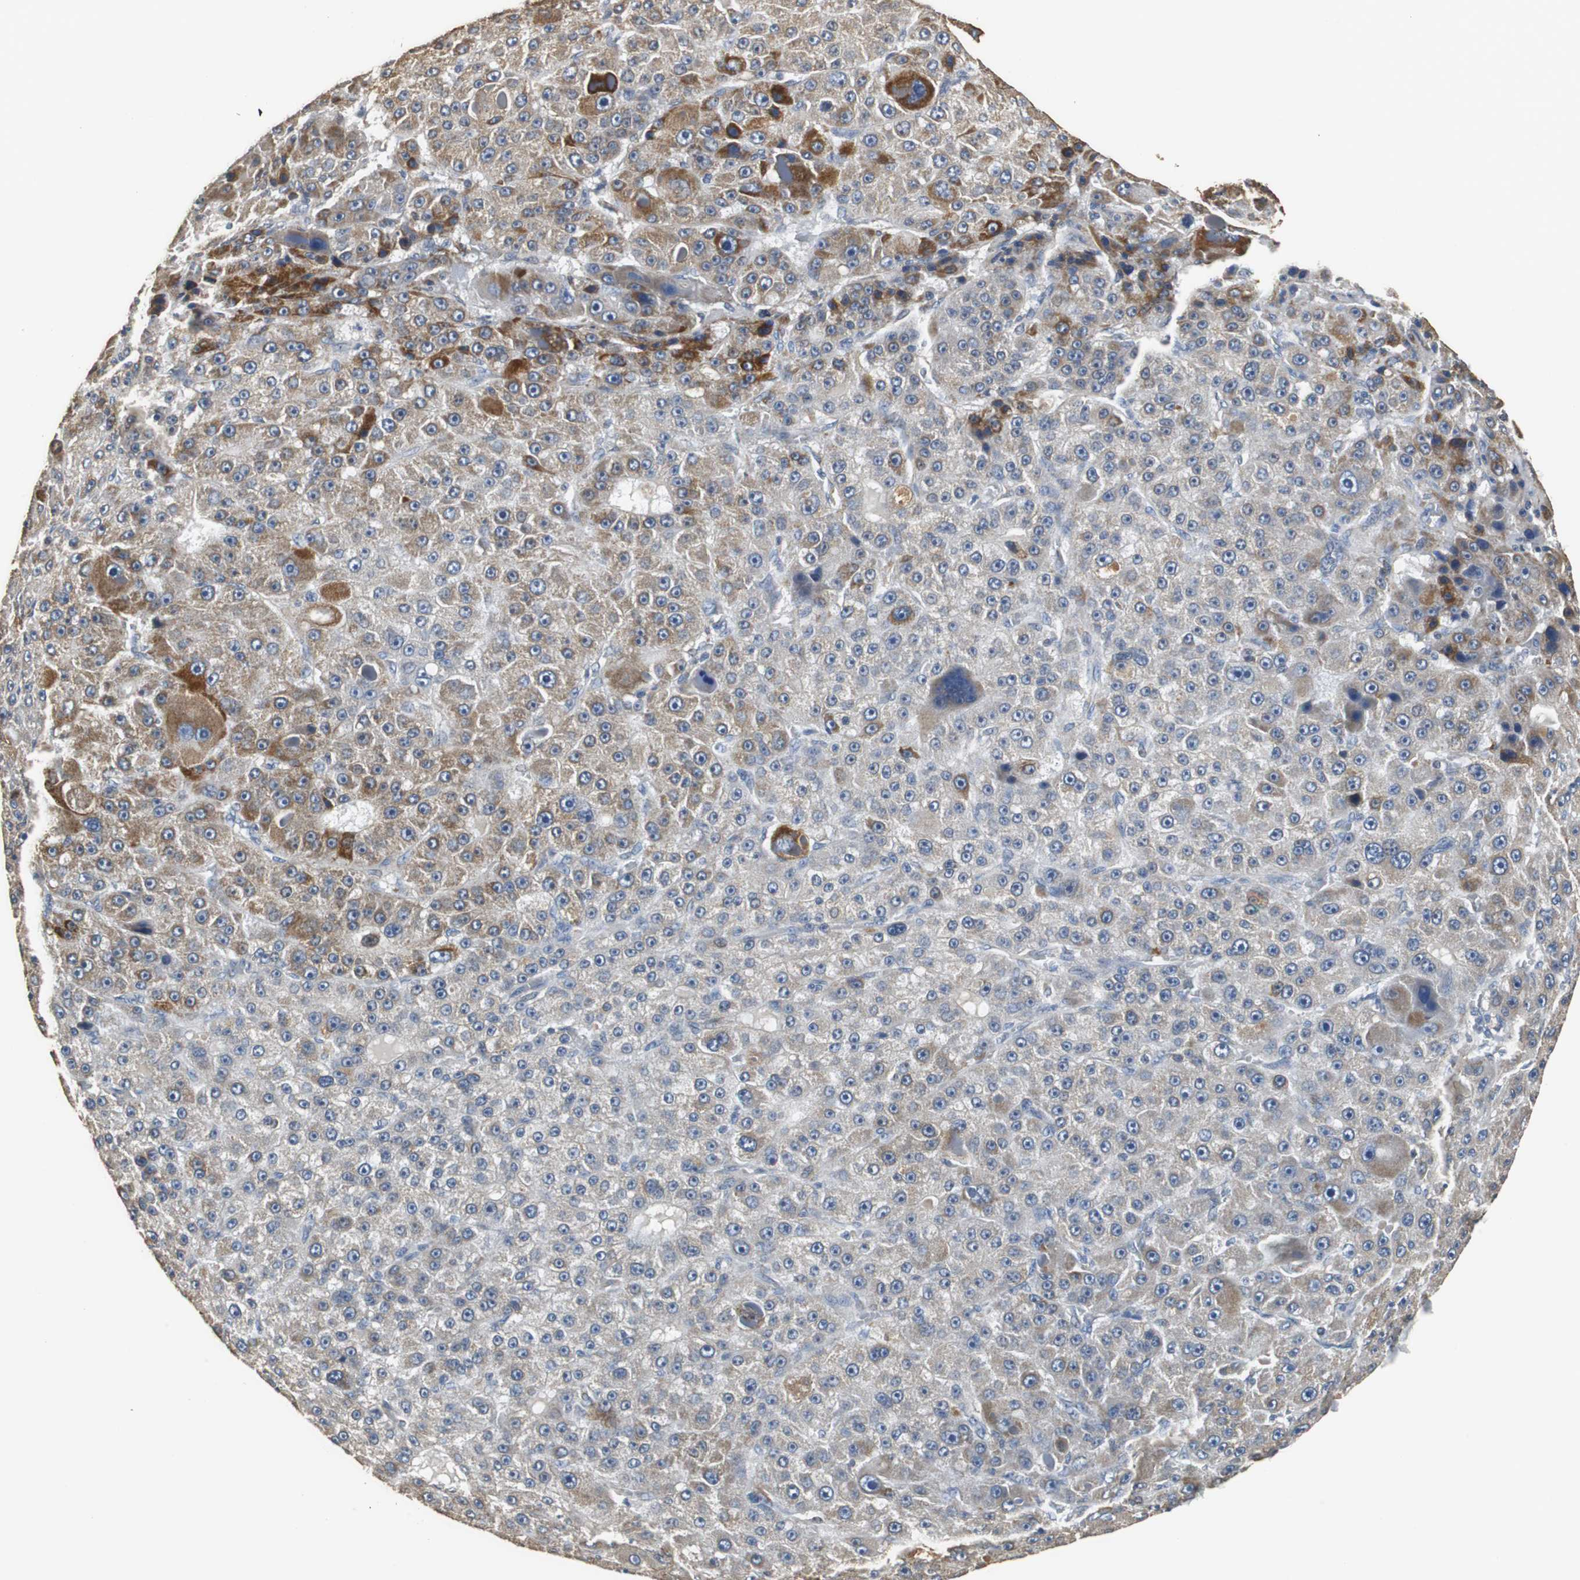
{"staining": {"intensity": "strong", "quantity": "25%-75%", "location": "cytoplasmic/membranous"}, "tissue": "liver cancer", "cell_type": "Tumor cells", "image_type": "cancer", "snomed": [{"axis": "morphology", "description": "Carcinoma, Hepatocellular, NOS"}, {"axis": "topography", "description": "Liver"}], "caption": "A photomicrograph of human liver hepatocellular carcinoma stained for a protein shows strong cytoplasmic/membranous brown staining in tumor cells. (DAB (3,3'-diaminobenzidine) IHC, brown staining for protein, blue staining for nuclei).", "gene": "HMGCL", "patient": {"sex": "male", "age": 76}}